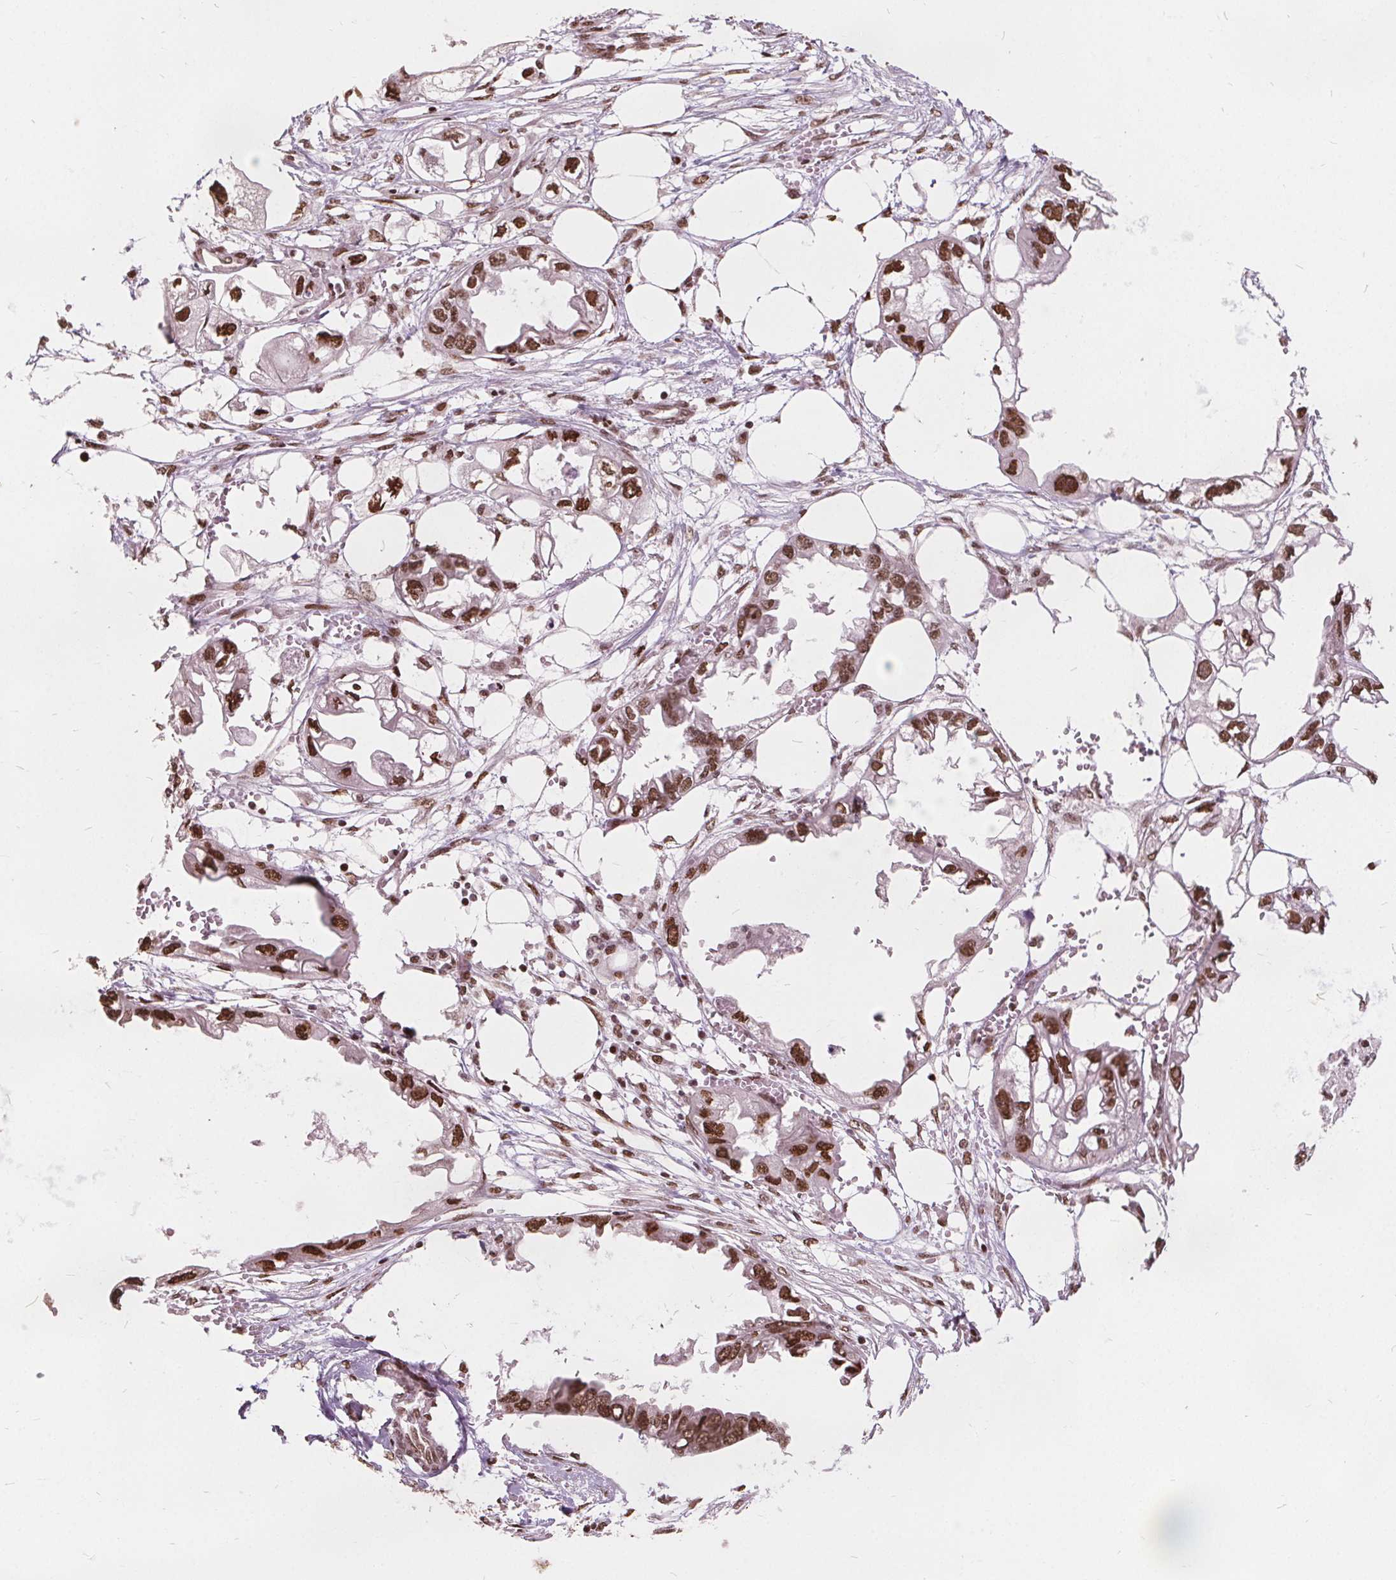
{"staining": {"intensity": "strong", "quantity": ">75%", "location": "nuclear"}, "tissue": "endometrial cancer", "cell_type": "Tumor cells", "image_type": "cancer", "snomed": [{"axis": "morphology", "description": "Adenocarcinoma, NOS"}, {"axis": "morphology", "description": "Adenocarcinoma, metastatic, NOS"}, {"axis": "topography", "description": "Adipose tissue"}, {"axis": "topography", "description": "Endometrium"}], "caption": "A photomicrograph of human endometrial metastatic adenocarcinoma stained for a protein displays strong nuclear brown staining in tumor cells.", "gene": "ISLR2", "patient": {"sex": "female", "age": 67}}